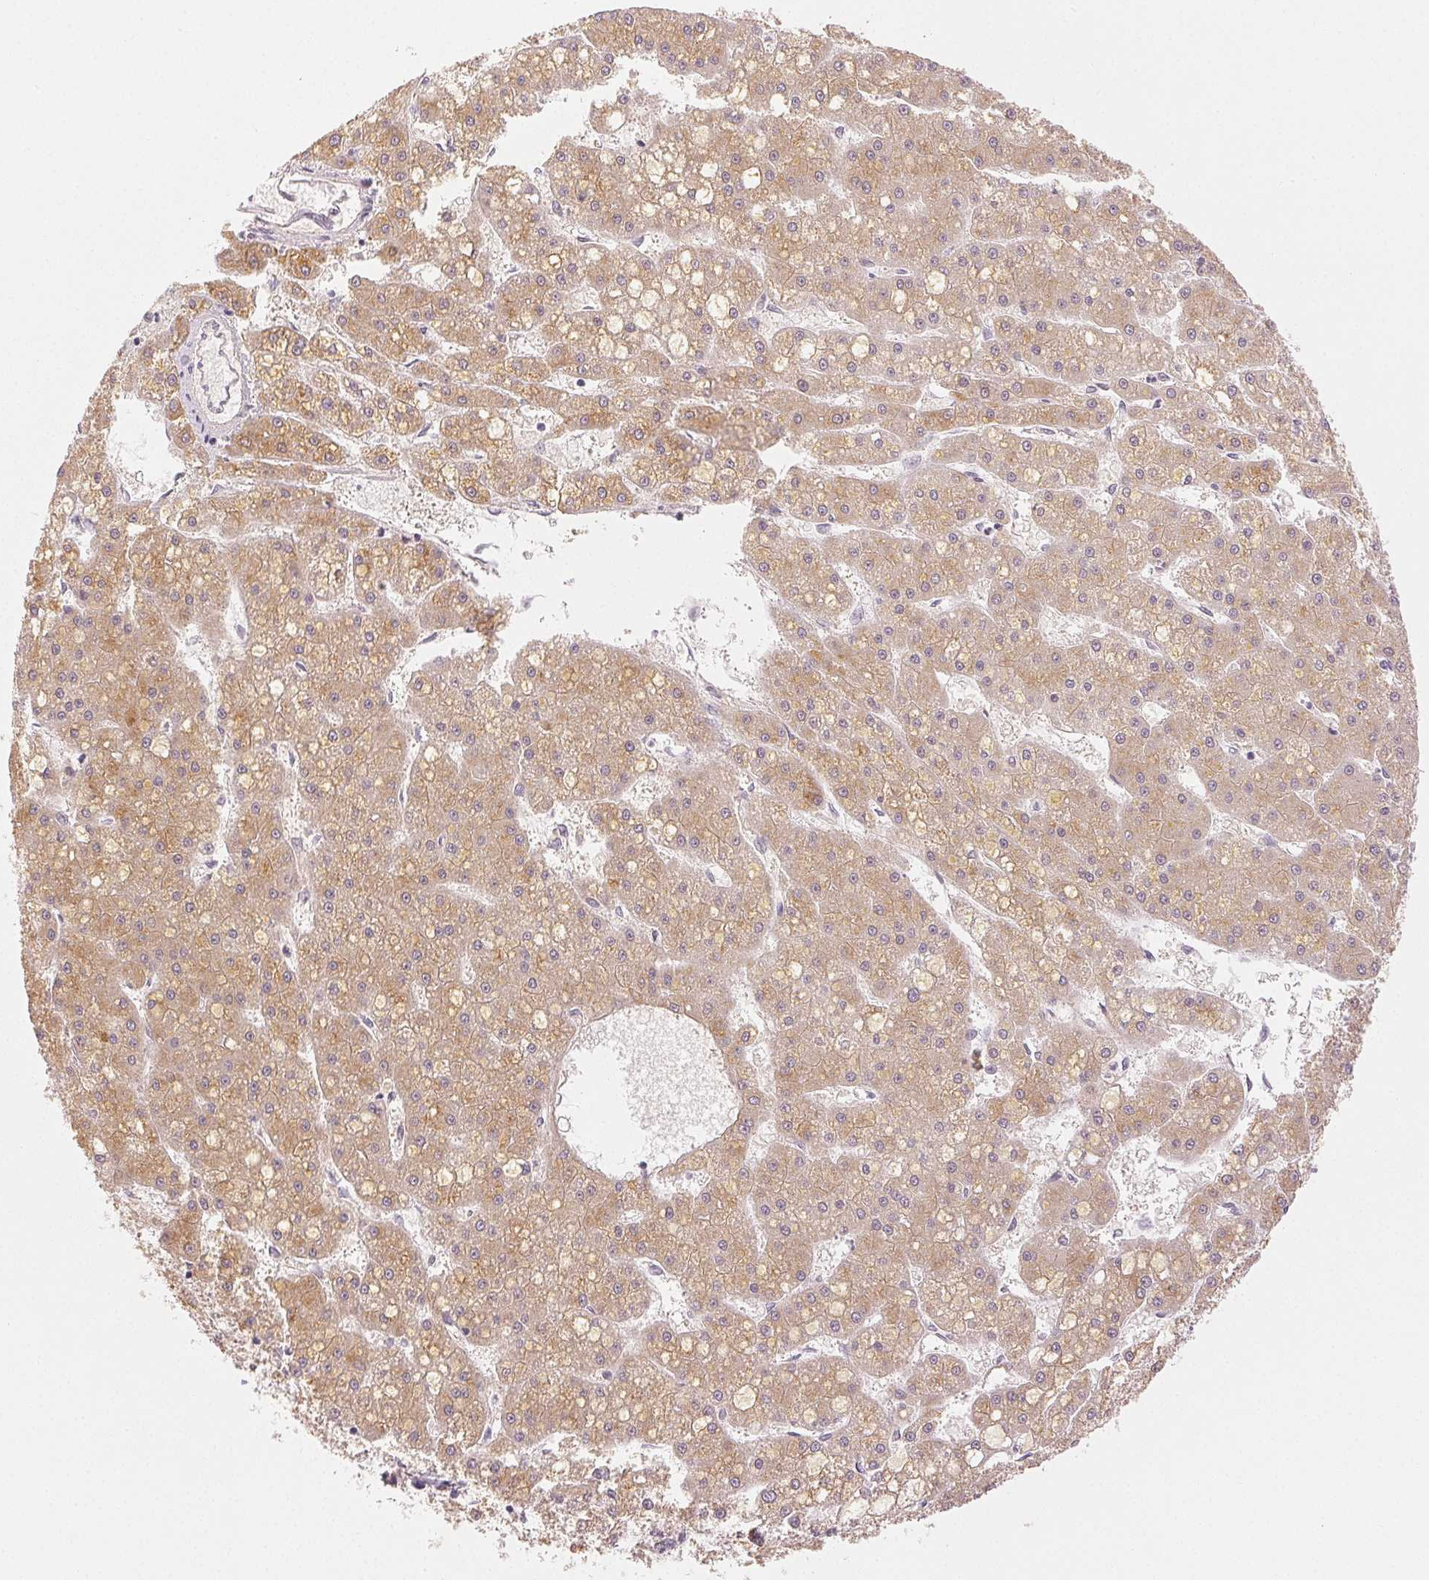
{"staining": {"intensity": "moderate", "quantity": ">75%", "location": "cytoplasmic/membranous"}, "tissue": "liver cancer", "cell_type": "Tumor cells", "image_type": "cancer", "snomed": [{"axis": "morphology", "description": "Carcinoma, Hepatocellular, NOS"}, {"axis": "topography", "description": "Liver"}], "caption": "High-power microscopy captured an IHC image of liver hepatocellular carcinoma, revealing moderate cytoplasmic/membranous expression in approximately >75% of tumor cells. The staining was performed using DAB, with brown indicating positive protein expression. Nuclei are stained blue with hematoxylin.", "gene": "MAP1LC3A", "patient": {"sex": "male", "age": 67}}